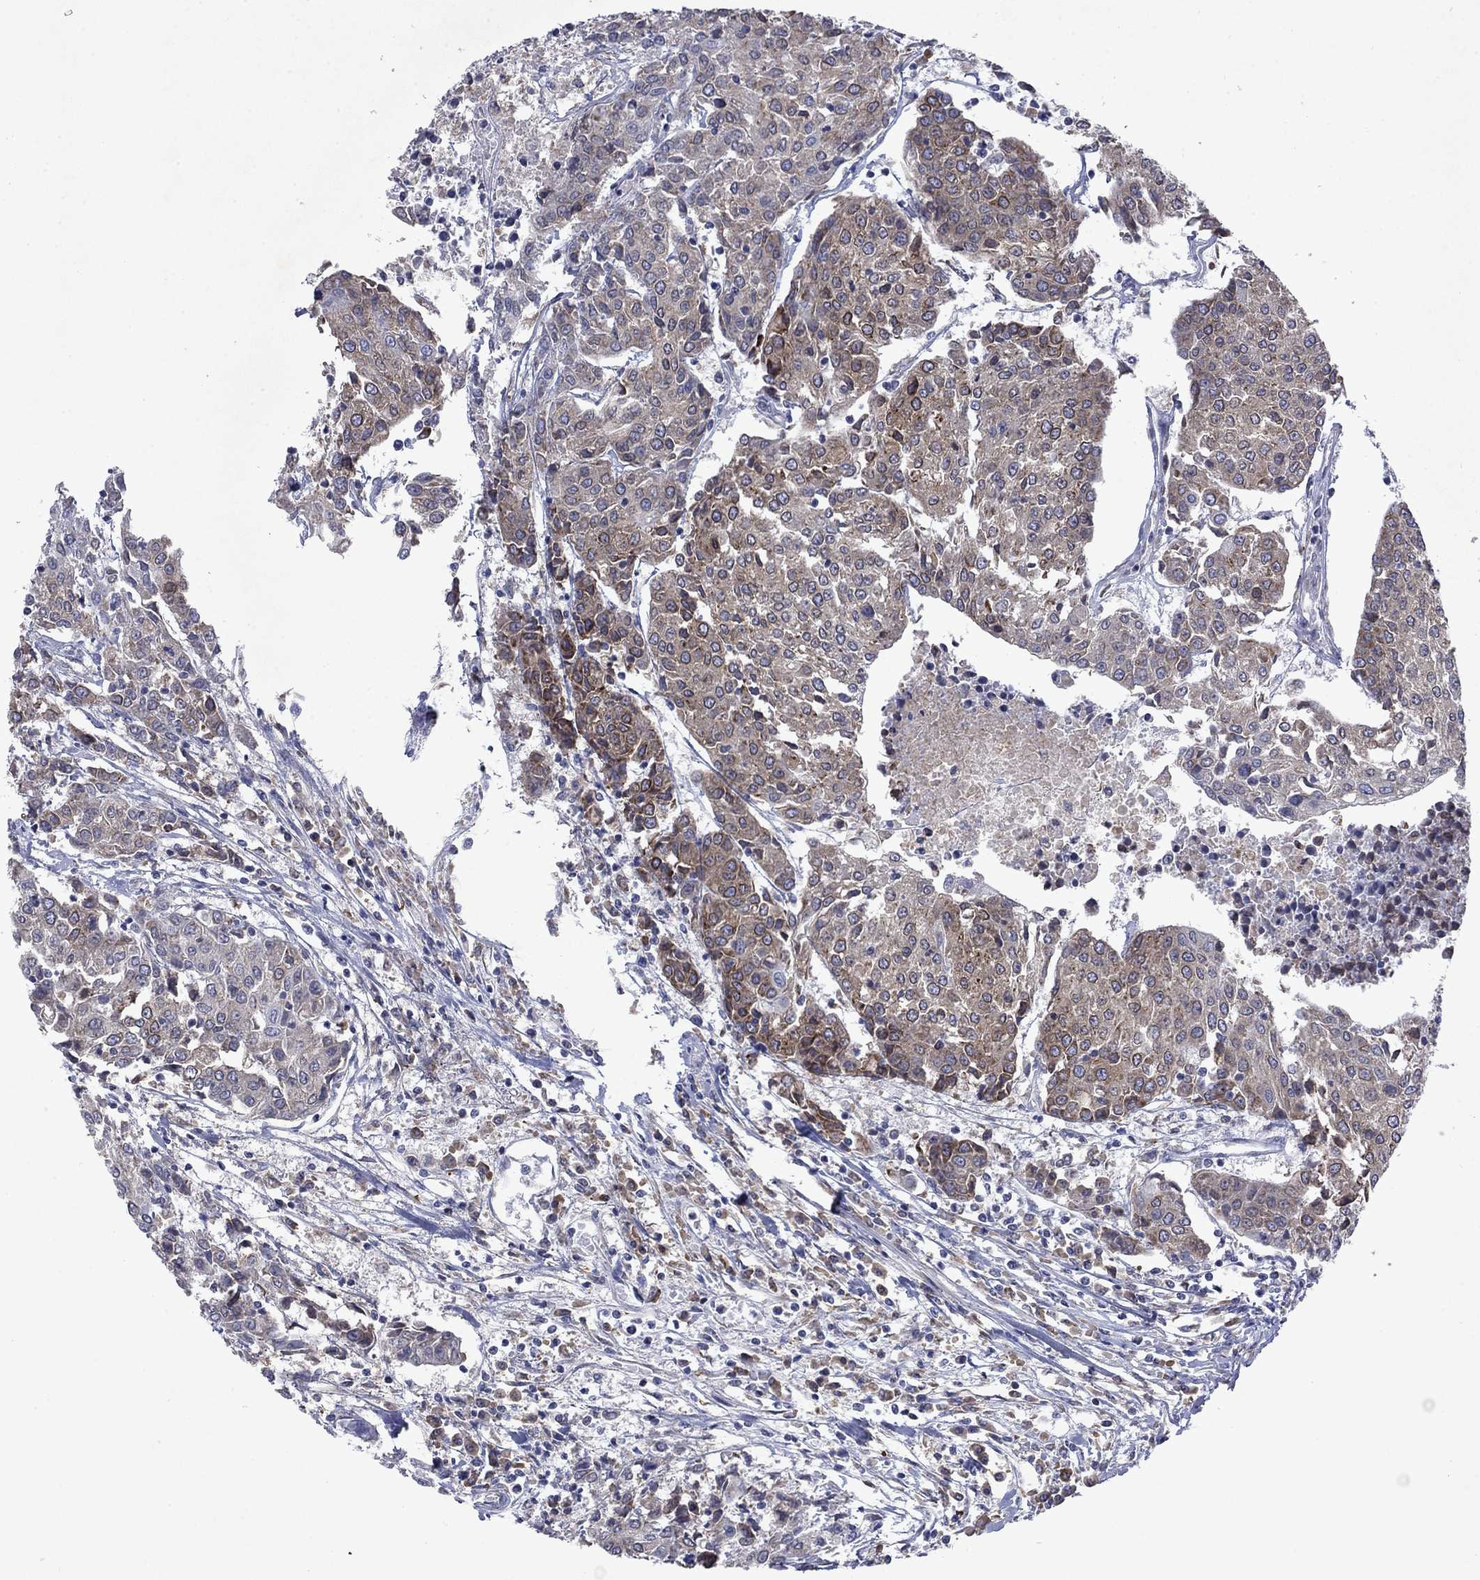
{"staining": {"intensity": "moderate", "quantity": "<25%", "location": "cytoplasmic/membranous"}, "tissue": "urothelial cancer", "cell_type": "Tumor cells", "image_type": "cancer", "snomed": [{"axis": "morphology", "description": "Urothelial carcinoma, High grade"}, {"axis": "topography", "description": "Urinary bladder"}], "caption": "An IHC photomicrograph of tumor tissue is shown. Protein staining in brown labels moderate cytoplasmic/membranous positivity in high-grade urothelial carcinoma within tumor cells.", "gene": "TMEM97", "patient": {"sex": "female", "age": 85}}